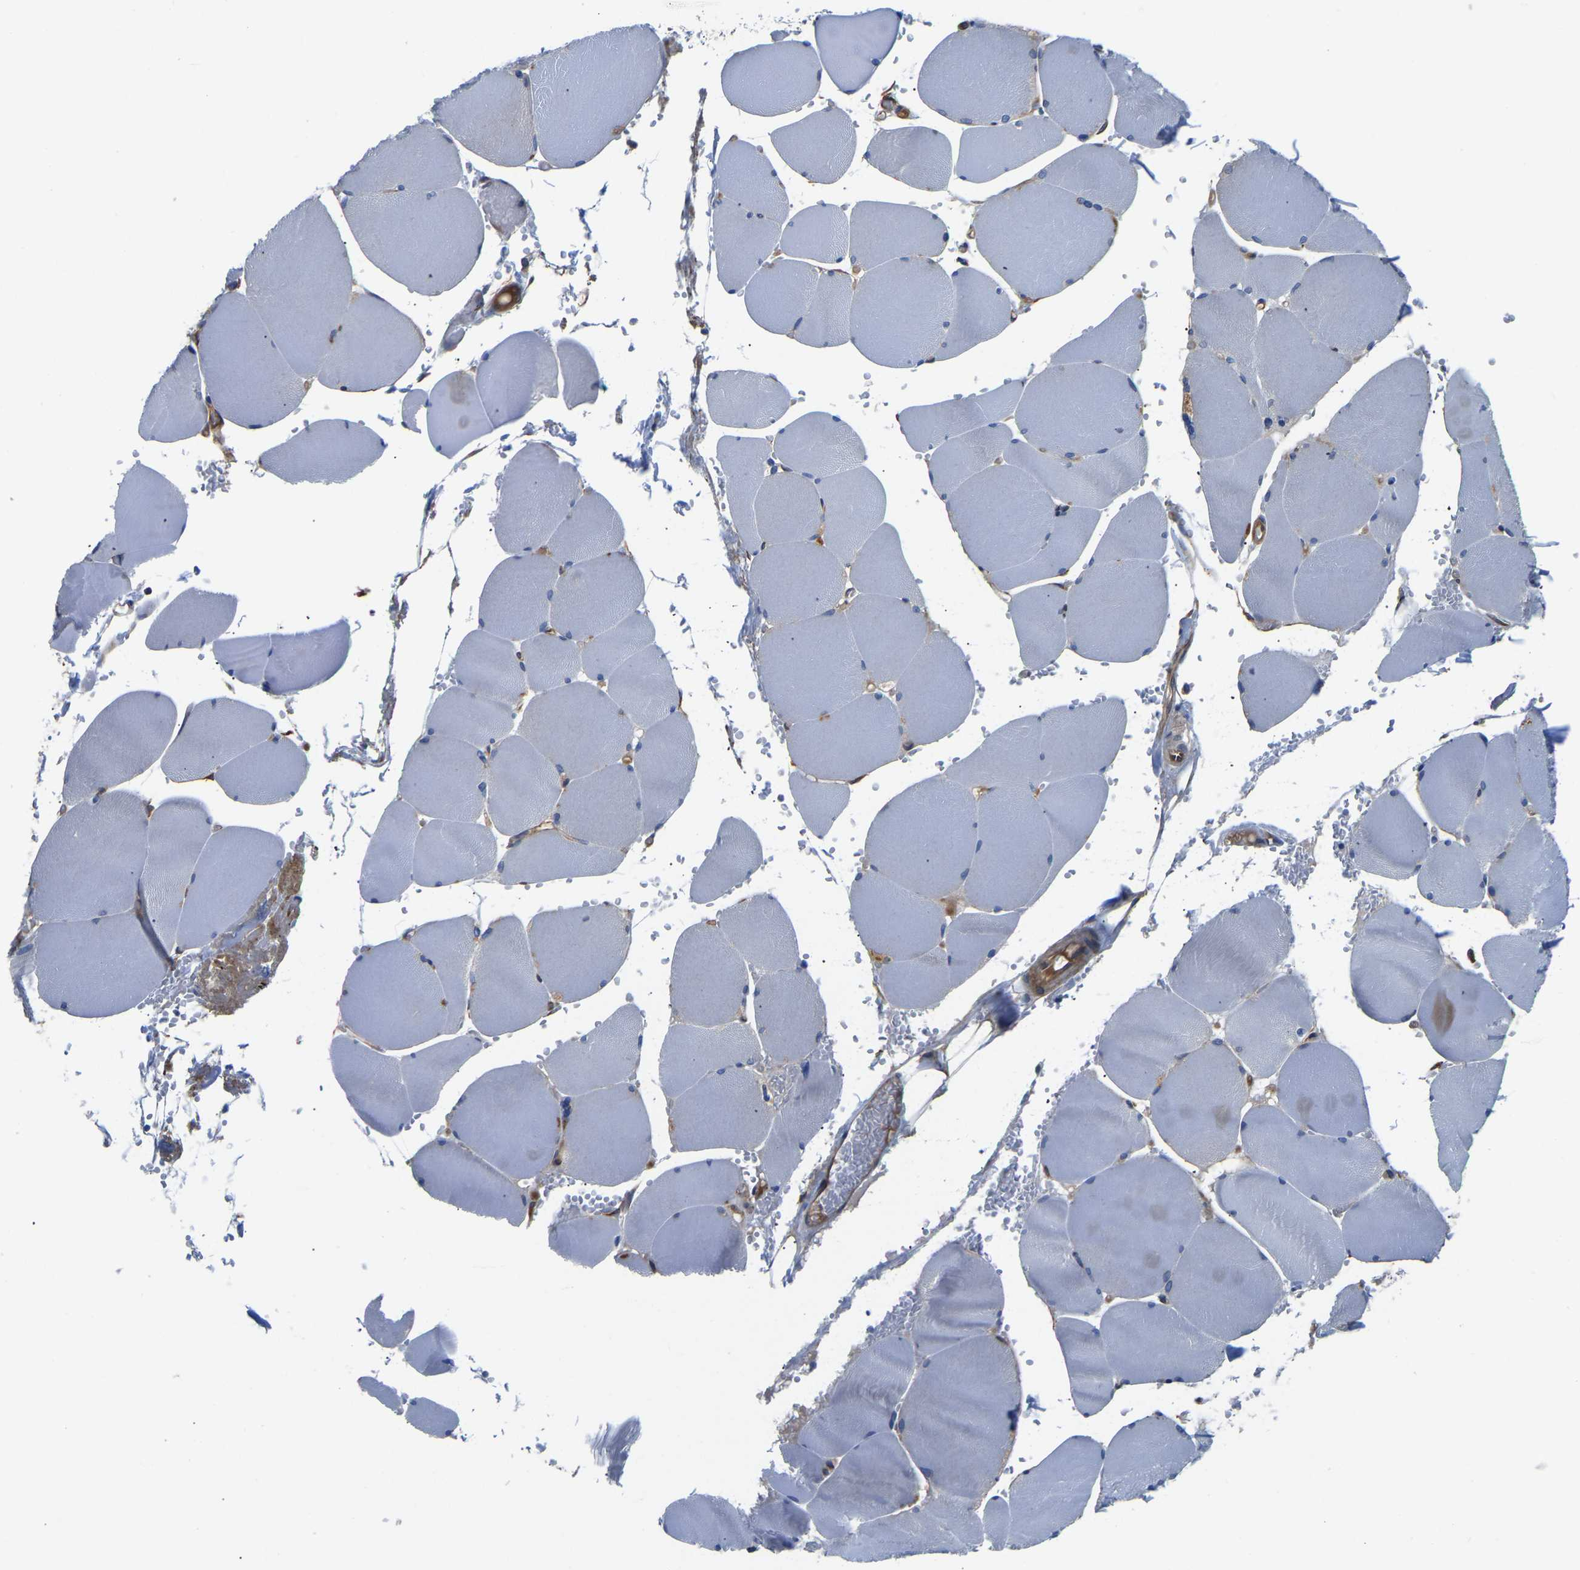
{"staining": {"intensity": "negative", "quantity": "none", "location": "none"}, "tissue": "skeletal muscle", "cell_type": "Myocytes", "image_type": "normal", "snomed": [{"axis": "morphology", "description": "Normal tissue, NOS"}, {"axis": "topography", "description": "Skin"}, {"axis": "topography", "description": "Skeletal muscle"}], "caption": "Human skeletal muscle stained for a protein using immunohistochemistry (IHC) displays no positivity in myocytes.", "gene": "ARL6IP5", "patient": {"sex": "male", "age": 83}}